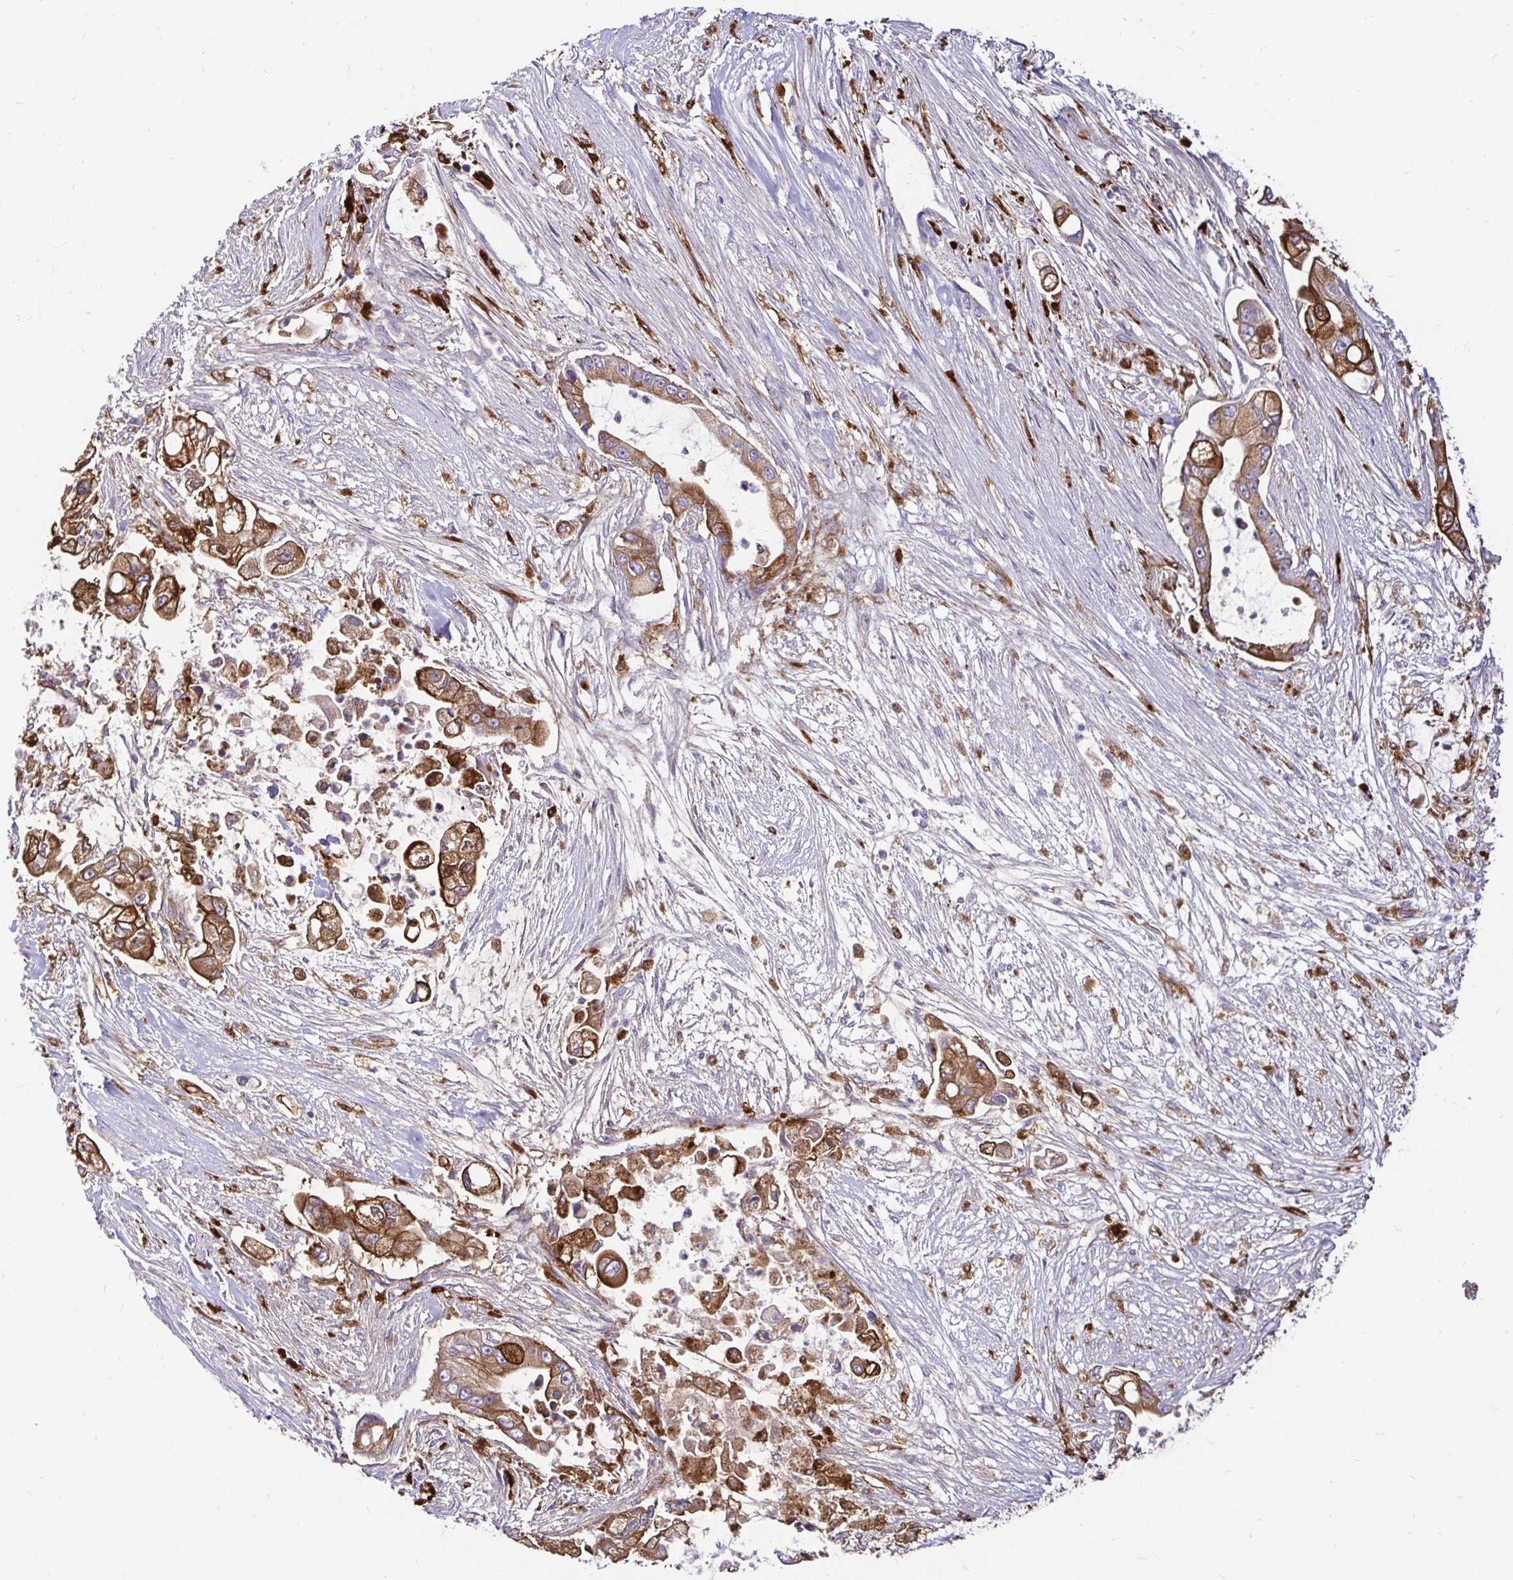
{"staining": {"intensity": "moderate", "quantity": ">75%", "location": "cytoplasmic/membranous"}, "tissue": "pancreatic cancer", "cell_type": "Tumor cells", "image_type": "cancer", "snomed": [{"axis": "morphology", "description": "Adenocarcinoma, NOS"}, {"axis": "topography", "description": "Pancreas"}], "caption": "Immunohistochemistry image of human pancreatic cancer (adenocarcinoma) stained for a protein (brown), which displays medium levels of moderate cytoplasmic/membranous staining in approximately >75% of tumor cells.", "gene": "FUCA1", "patient": {"sex": "female", "age": 69}}